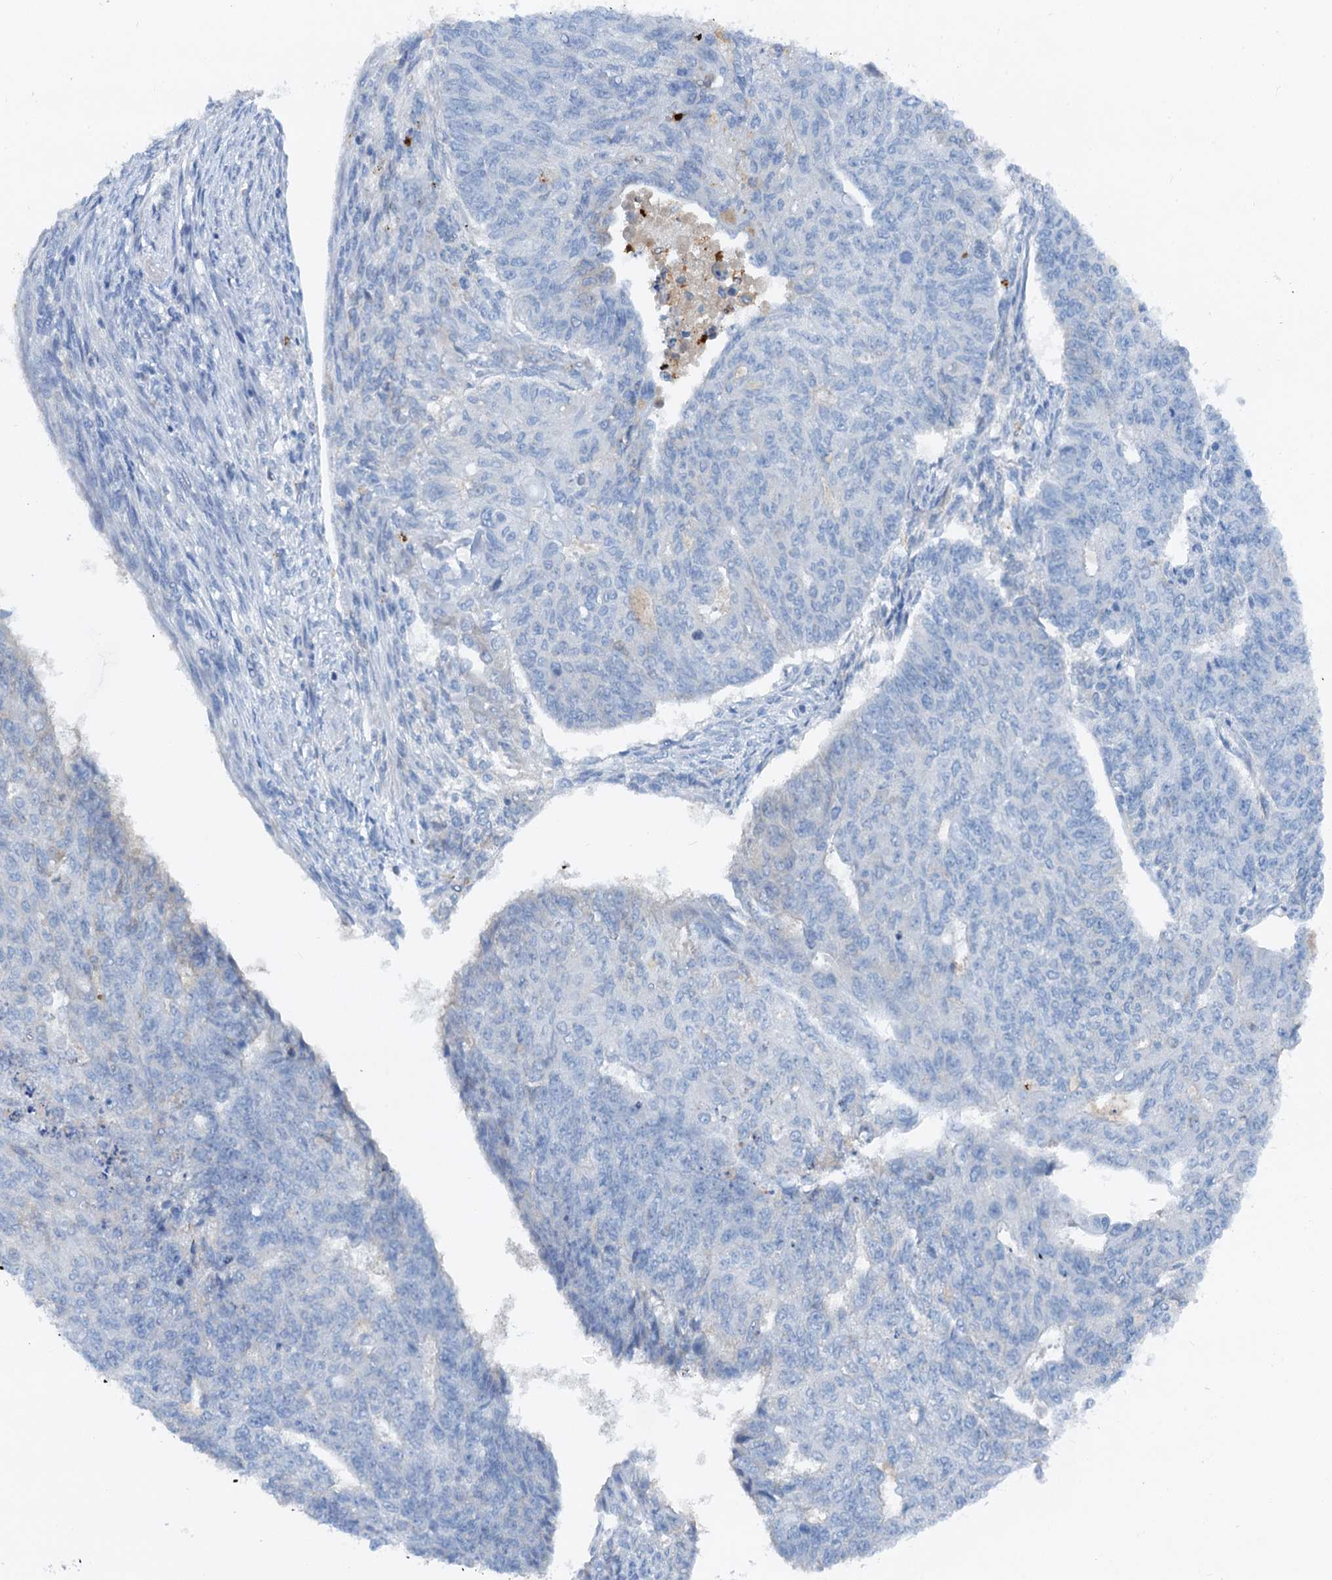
{"staining": {"intensity": "negative", "quantity": "none", "location": "none"}, "tissue": "endometrial cancer", "cell_type": "Tumor cells", "image_type": "cancer", "snomed": [{"axis": "morphology", "description": "Adenocarcinoma, NOS"}, {"axis": "topography", "description": "Endometrium"}], "caption": "An image of human endometrial adenocarcinoma is negative for staining in tumor cells. Nuclei are stained in blue.", "gene": "OTOA", "patient": {"sex": "female", "age": 32}}